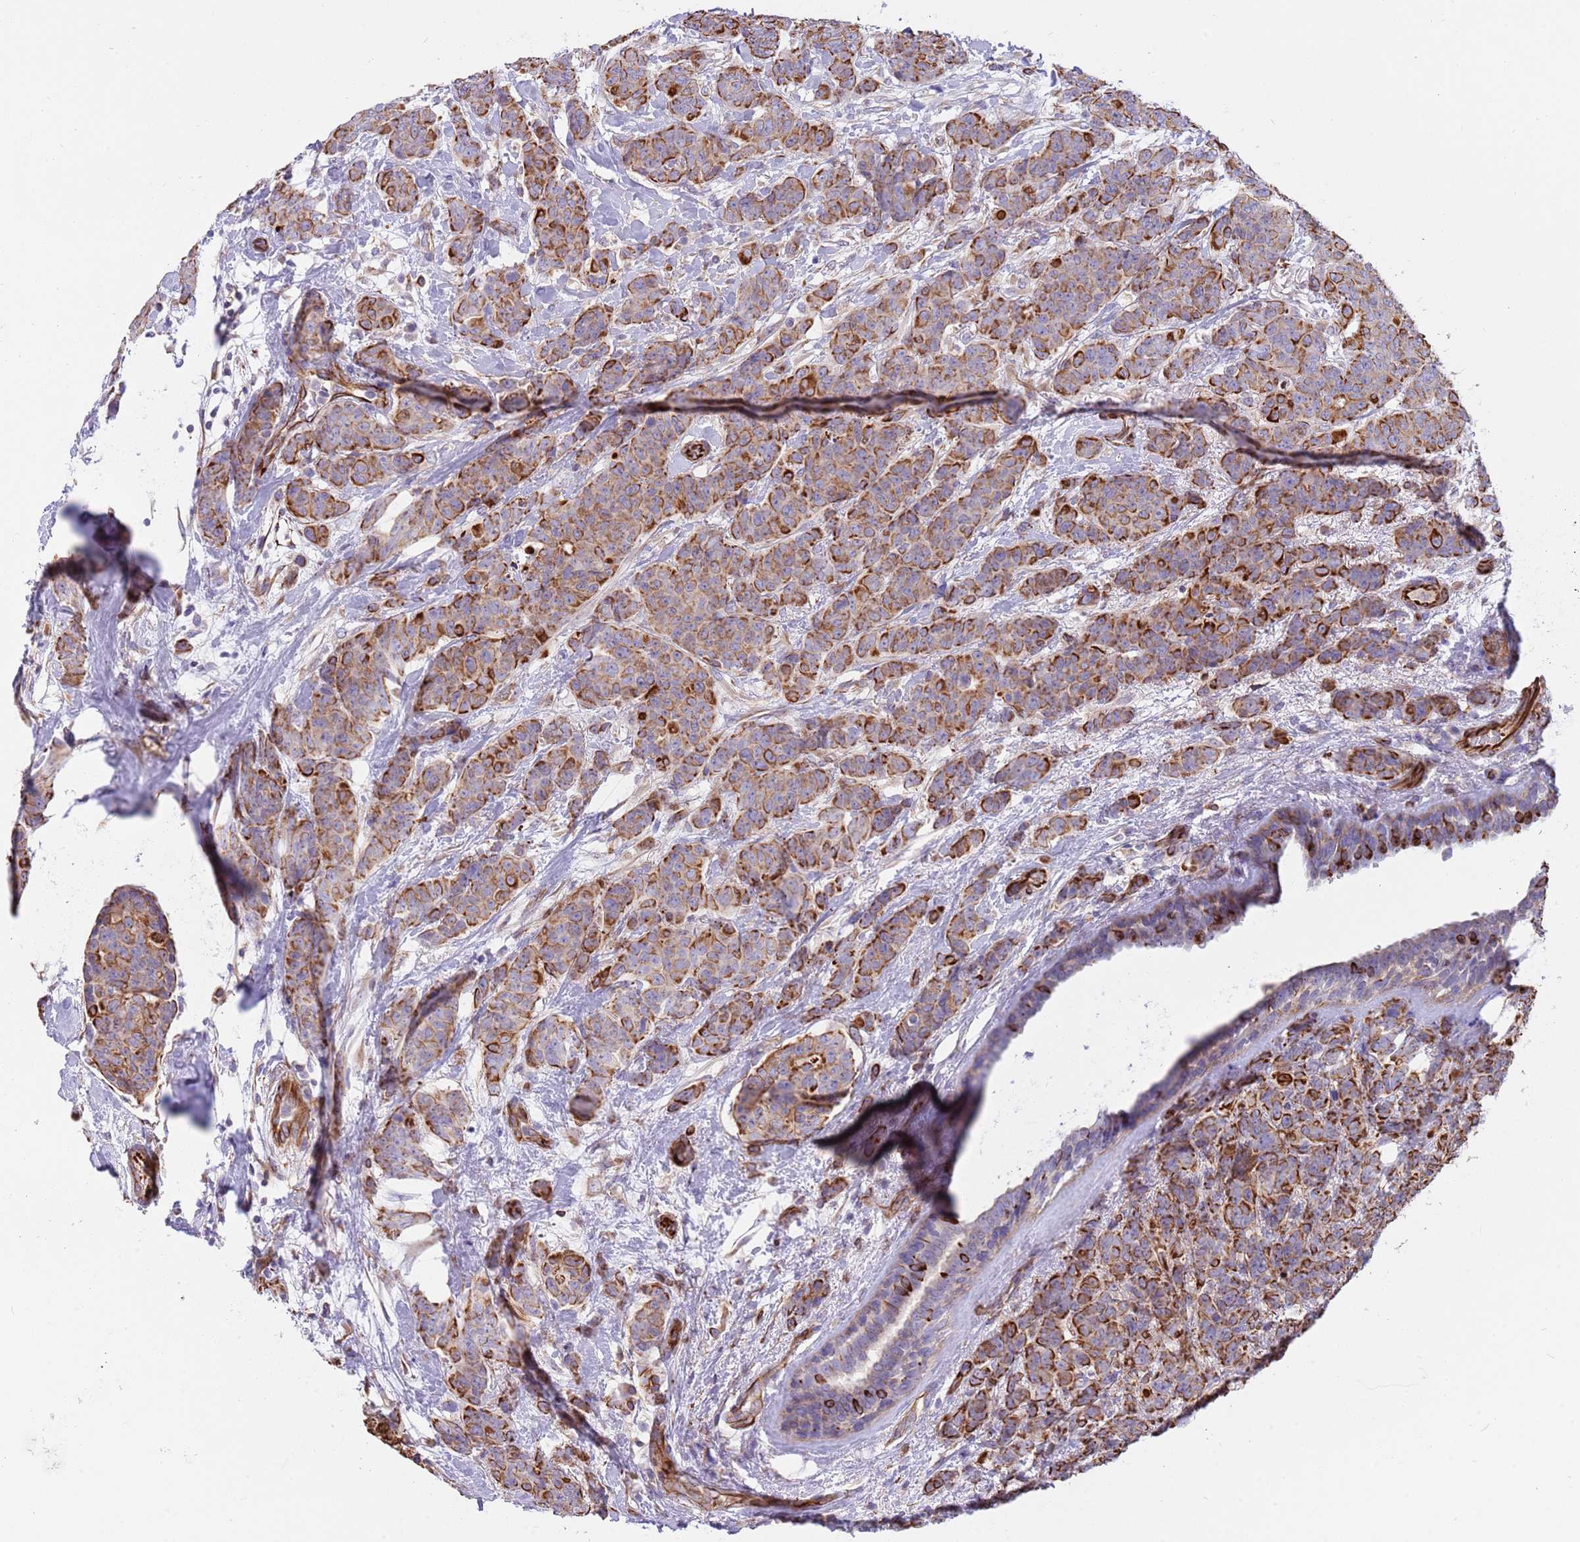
{"staining": {"intensity": "moderate", "quantity": ">75%", "location": "cytoplasmic/membranous"}, "tissue": "breast cancer", "cell_type": "Tumor cells", "image_type": "cancer", "snomed": [{"axis": "morphology", "description": "Duct carcinoma"}, {"axis": "topography", "description": "Breast"}], "caption": "Immunohistochemistry staining of infiltrating ductal carcinoma (breast), which shows medium levels of moderate cytoplasmic/membranous expression in approximately >75% of tumor cells indicating moderate cytoplasmic/membranous protein staining. The staining was performed using DAB (3,3'-diaminobenzidine) (brown) for protein detection and nuclei were counterstained in hematoxylin (blue).", "gene": "MOGAT1", "patient": {"sex": "female", "age": 40}}